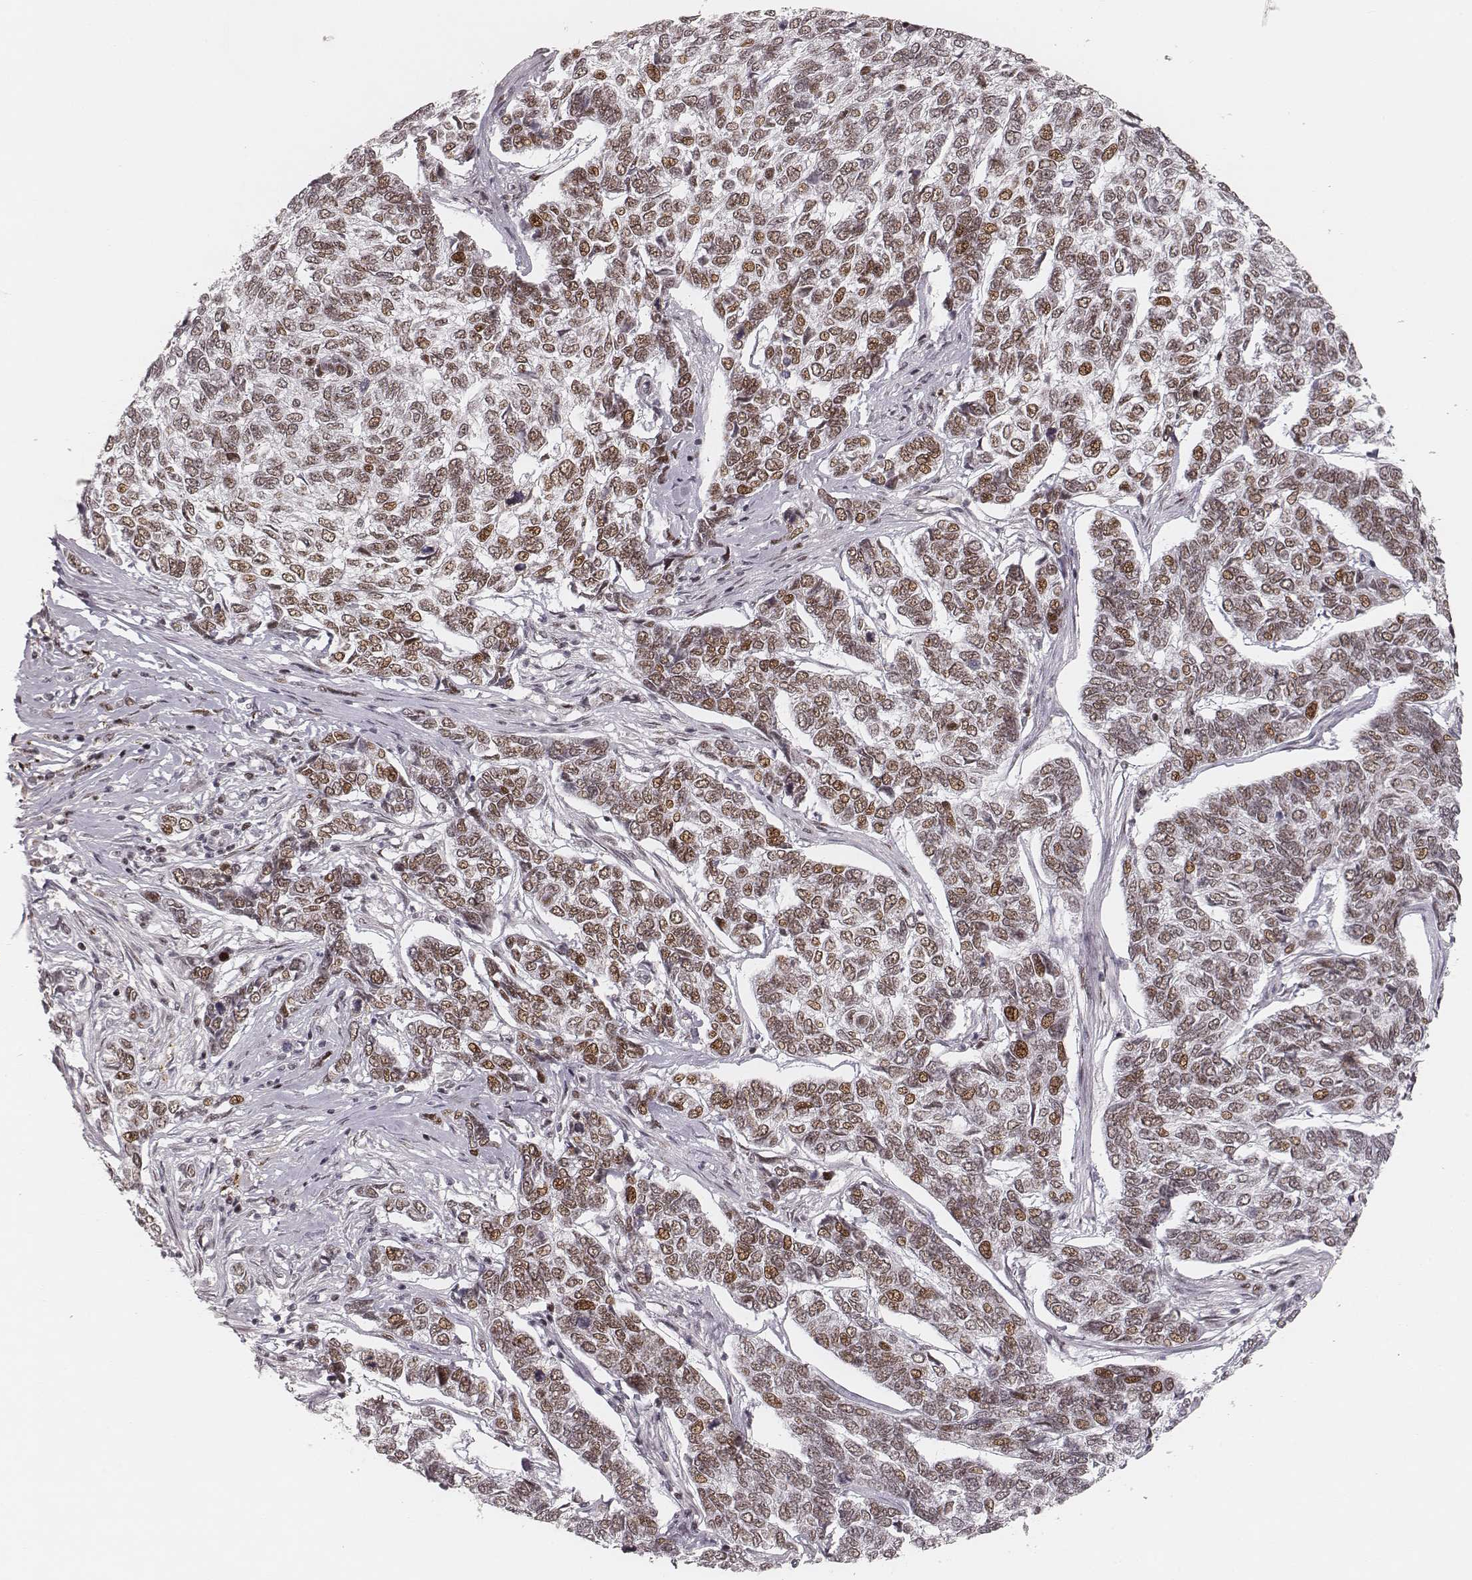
{"staining": {"intensity": "moderate", "quantity": ">75%", "location": "nuclear"}, "tissue": "skin cancer", "cell_type": "Tumor cells", "image_type": "cancer", "snomed": [{"axis": "morphology", "description": "Basal cell carcinoma"}, {"axis": "topography", "description": "Skin"}], "caption": "Brown immunohistochemical staining in skin basal cell carcinoma displays moderate nuclear positivity in about >75% of tumor cells.", "gene": "HNRNPC", "patient": {"sex": "female", "age": 65}}